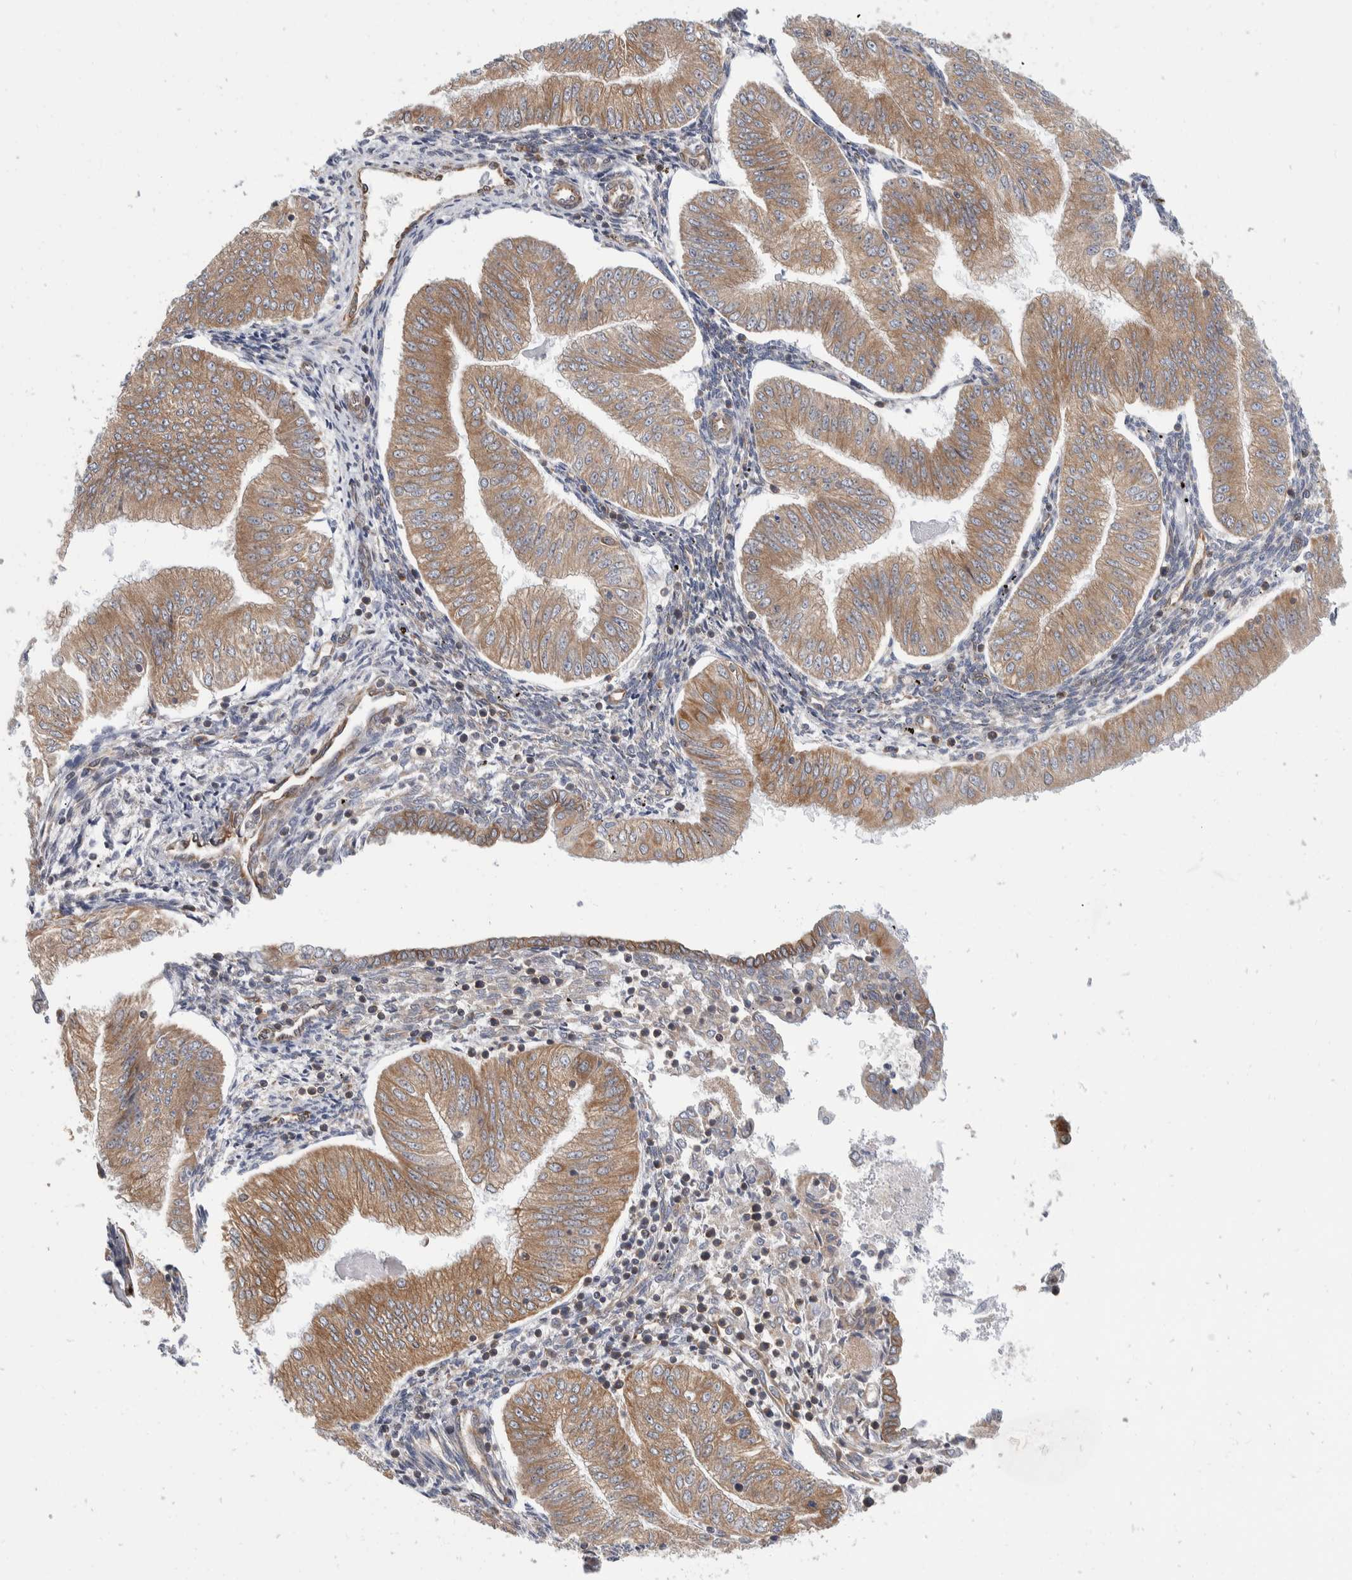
{"staining": {"intensity": "moderate", "quantity": ">75%", "location": "cytoplasmic/membranous"}, "tissue": "endometrial cancer", "cell_type": "Tumor cells", "image_type": "cancer", "snomed": [{"axis": "morphology", "description": "Normal tissue, NOS"}, {"axis": "morphology", "description": "Adenocarcinoma, NOS"}, {"axis": "topography", "description": "Endometrium"}], "caption": "A high-resolution photomicrograph shows IHC staining of endometrial cancer, which exhibits moderate cytoplasmic/membranous positivity in about >75% of tumor cells.", "gene": "TMEM245", "patient": {"sex": "female", "age": 53}}